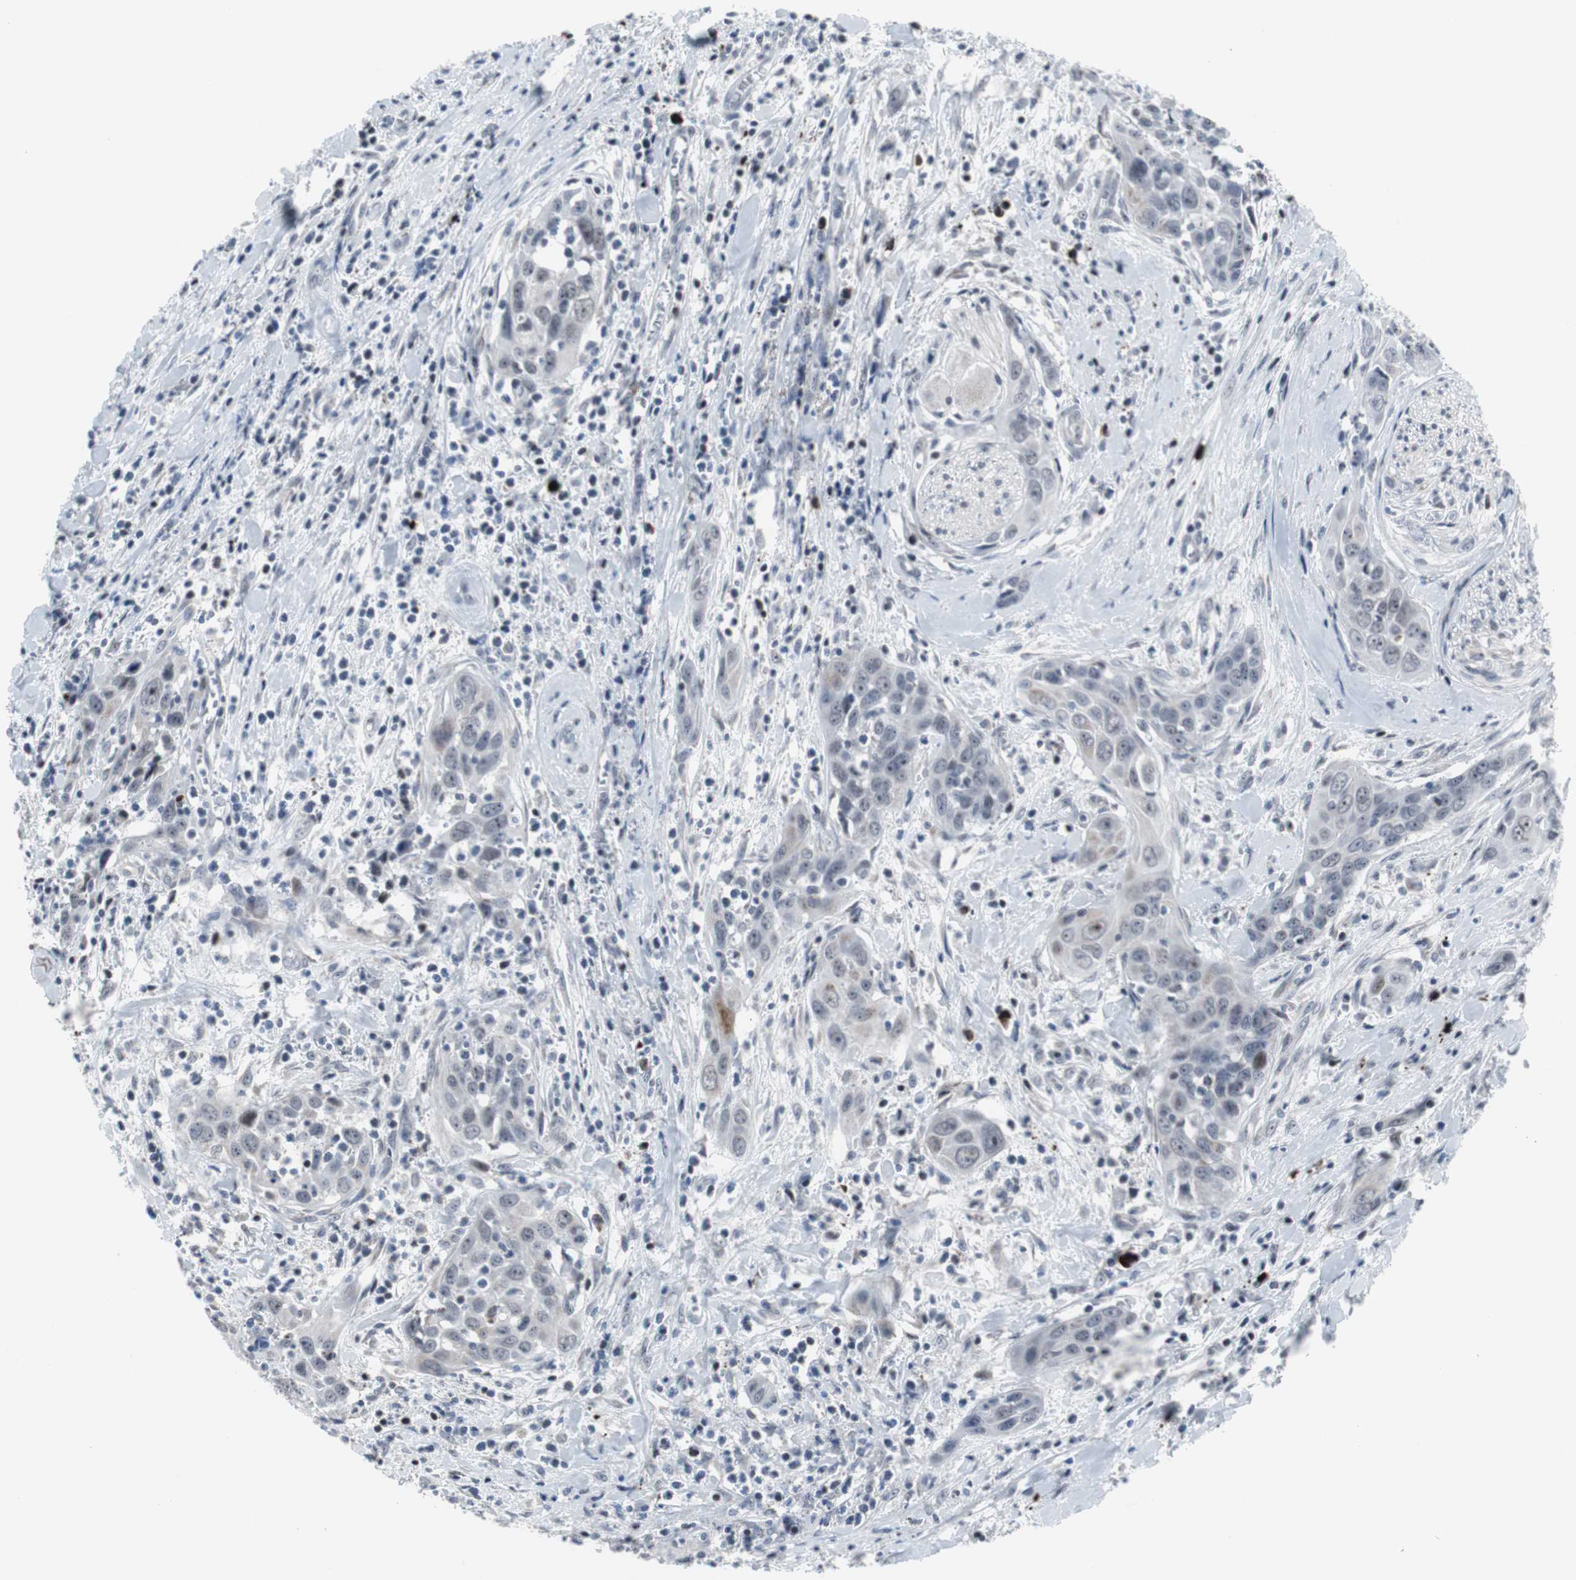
{"staining": {"intensity": "negative", "quantity": "none", "location": "none"}, "tissue": "head and neck cancer", "cell_type": "Tumor cells", "image_type": "cancer", "snomed": [{"axis": "morphology", "description": "Squamous cell carcinoma, NOS"}, {"axis": "topography", "description": "Oral tissue"}, {"axis": "topography", "description": "Head-Neck"}], "caption": "Tumor cells are negative for protein expression in human head and neck cancer. (DAB (3,3'-diaminobenzidine) immunohistochemistry (IHC) with hematoxylin counter stain).", "gene": "DOK1", "patient": {"sex": "female", "age": 50}}